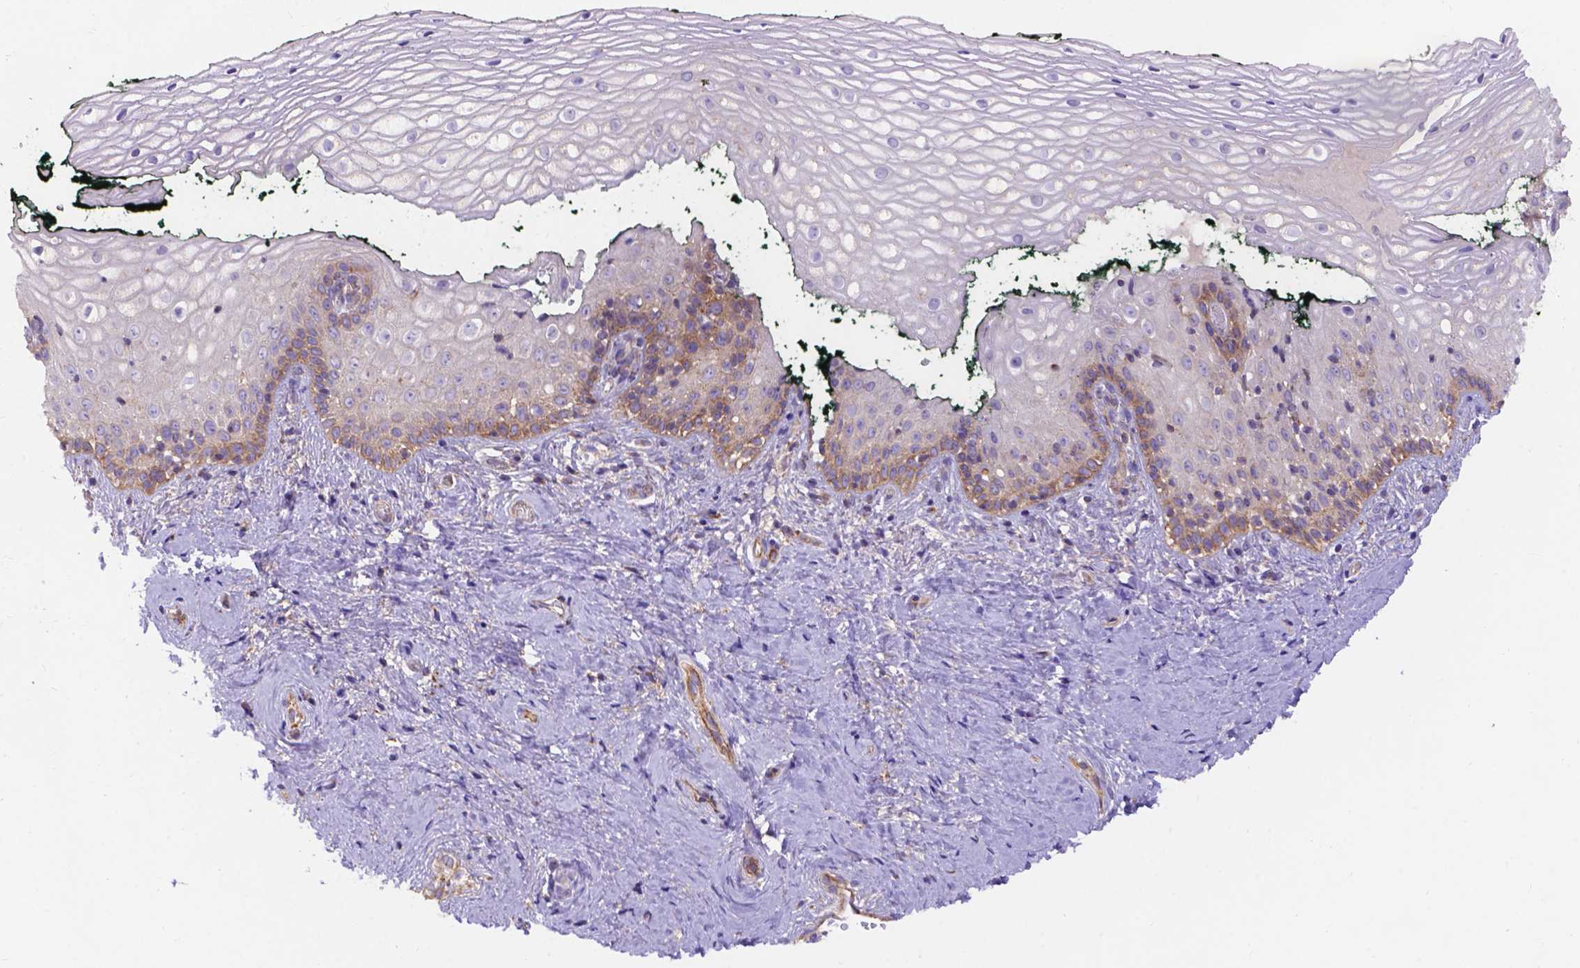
{"staining": {"intensity": "weak", "quantity": "<25%", "location": "cytoplasmic/membranous"}, "tissue": "vagina", "cell_type": "Squamous epithelial cells", "image_type": "normal", "snomed": [{"axis": "morphology", "description": "Normal tissue, NOS"}, {"axis": "topography", "description": "Vagina"}], "caption": "This is a histopathology image of IHC staining of benign vagina, which shows no positivity in squamous epithelial cells.", "gene": "AK3", "patient": {"sex": "female", "age": 47}}